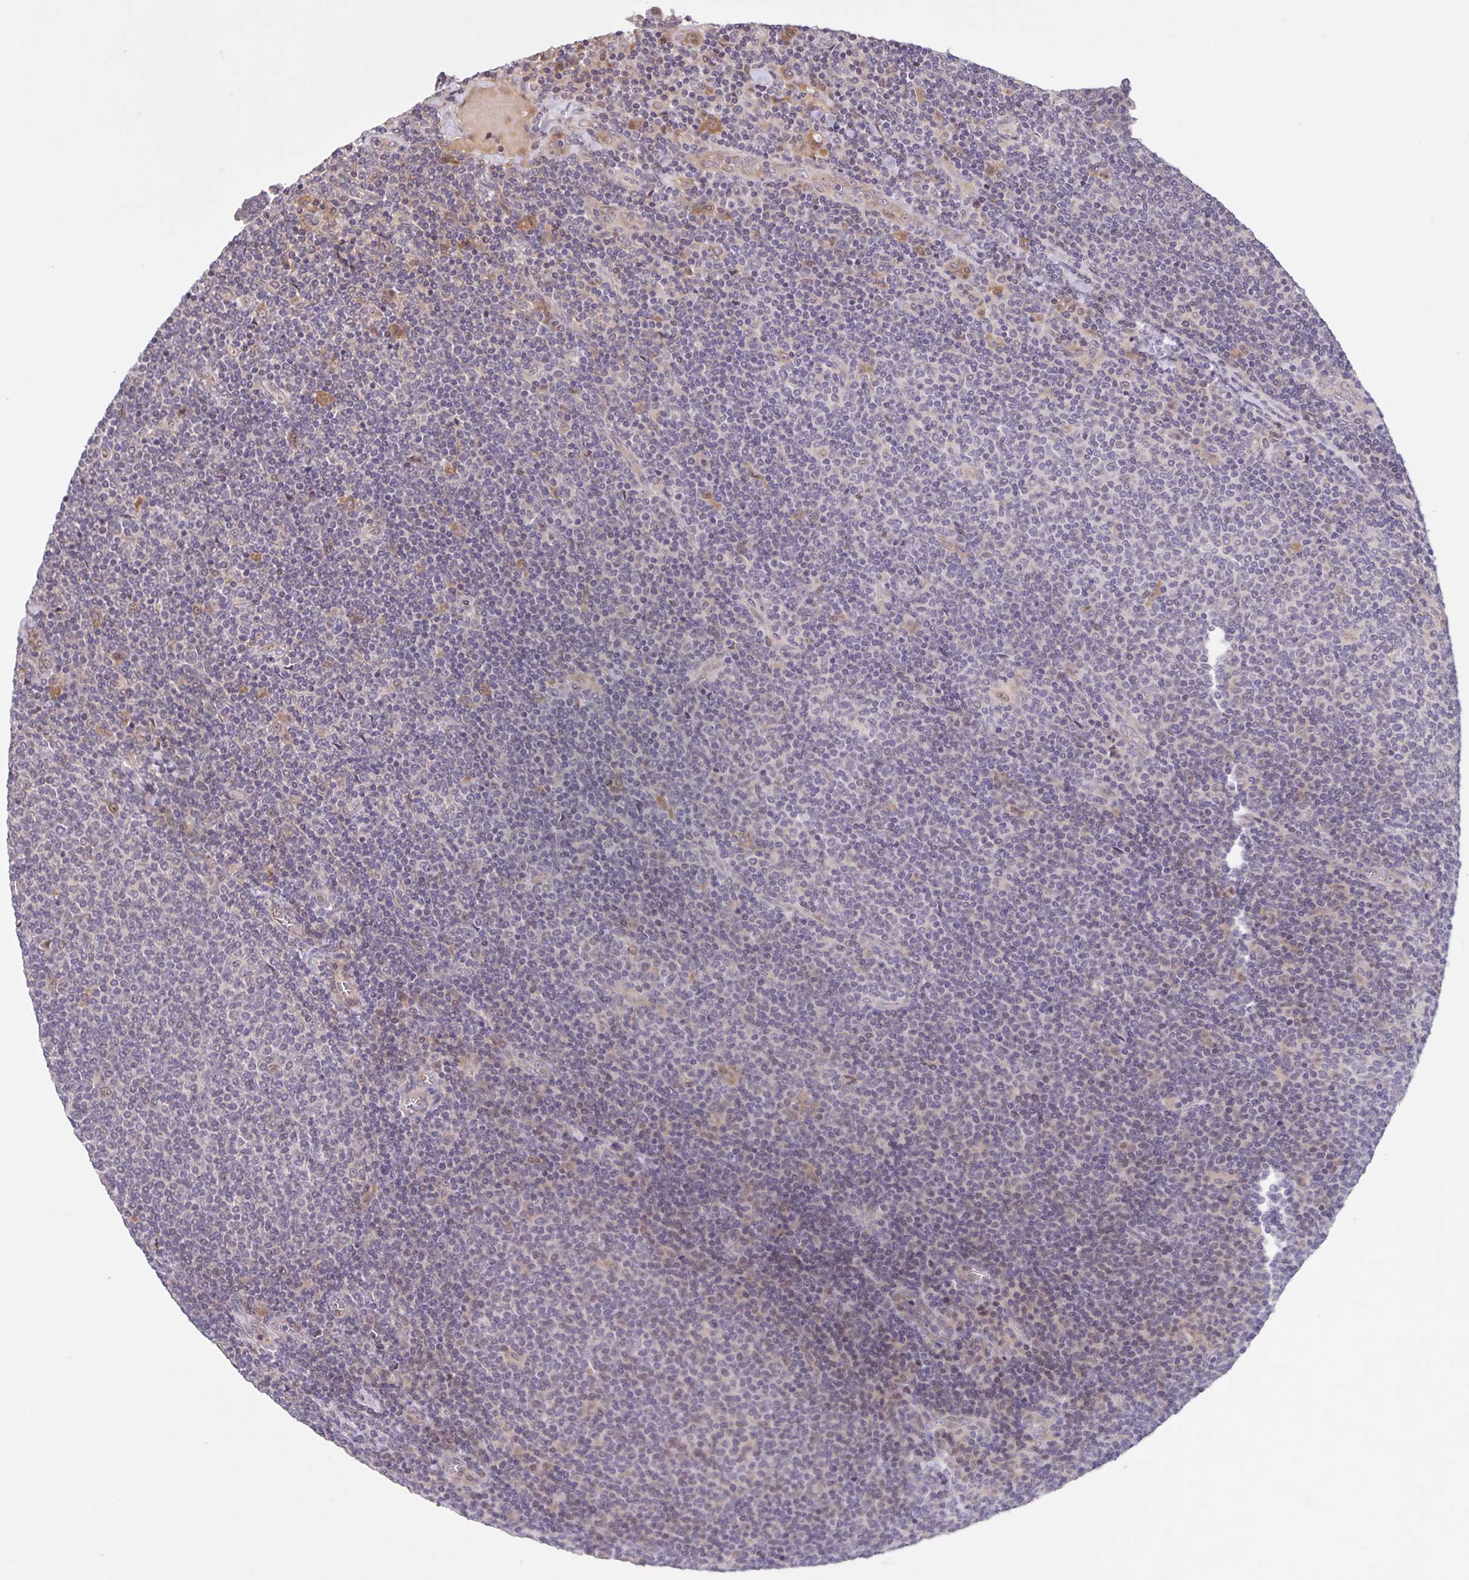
{"staining": {"intensity": "negative", "quantity": "none", "location": "none"}, "tissue": "lymphoma", "cell_type": "Tumor cells", "image_type": "cancer", "snomed": [{"axis": "morphology", "description": "Malignant lymphoma, non-Hodgkin's type, Low grade"}, {"axis": "topography", "description": "Lymph node"}], "caption": "Micrograph shows no protein positivity in tumor cells of lymphoma tissue.", "gene": "GDF2", "patient": {"sex": "male", "age": 52}}